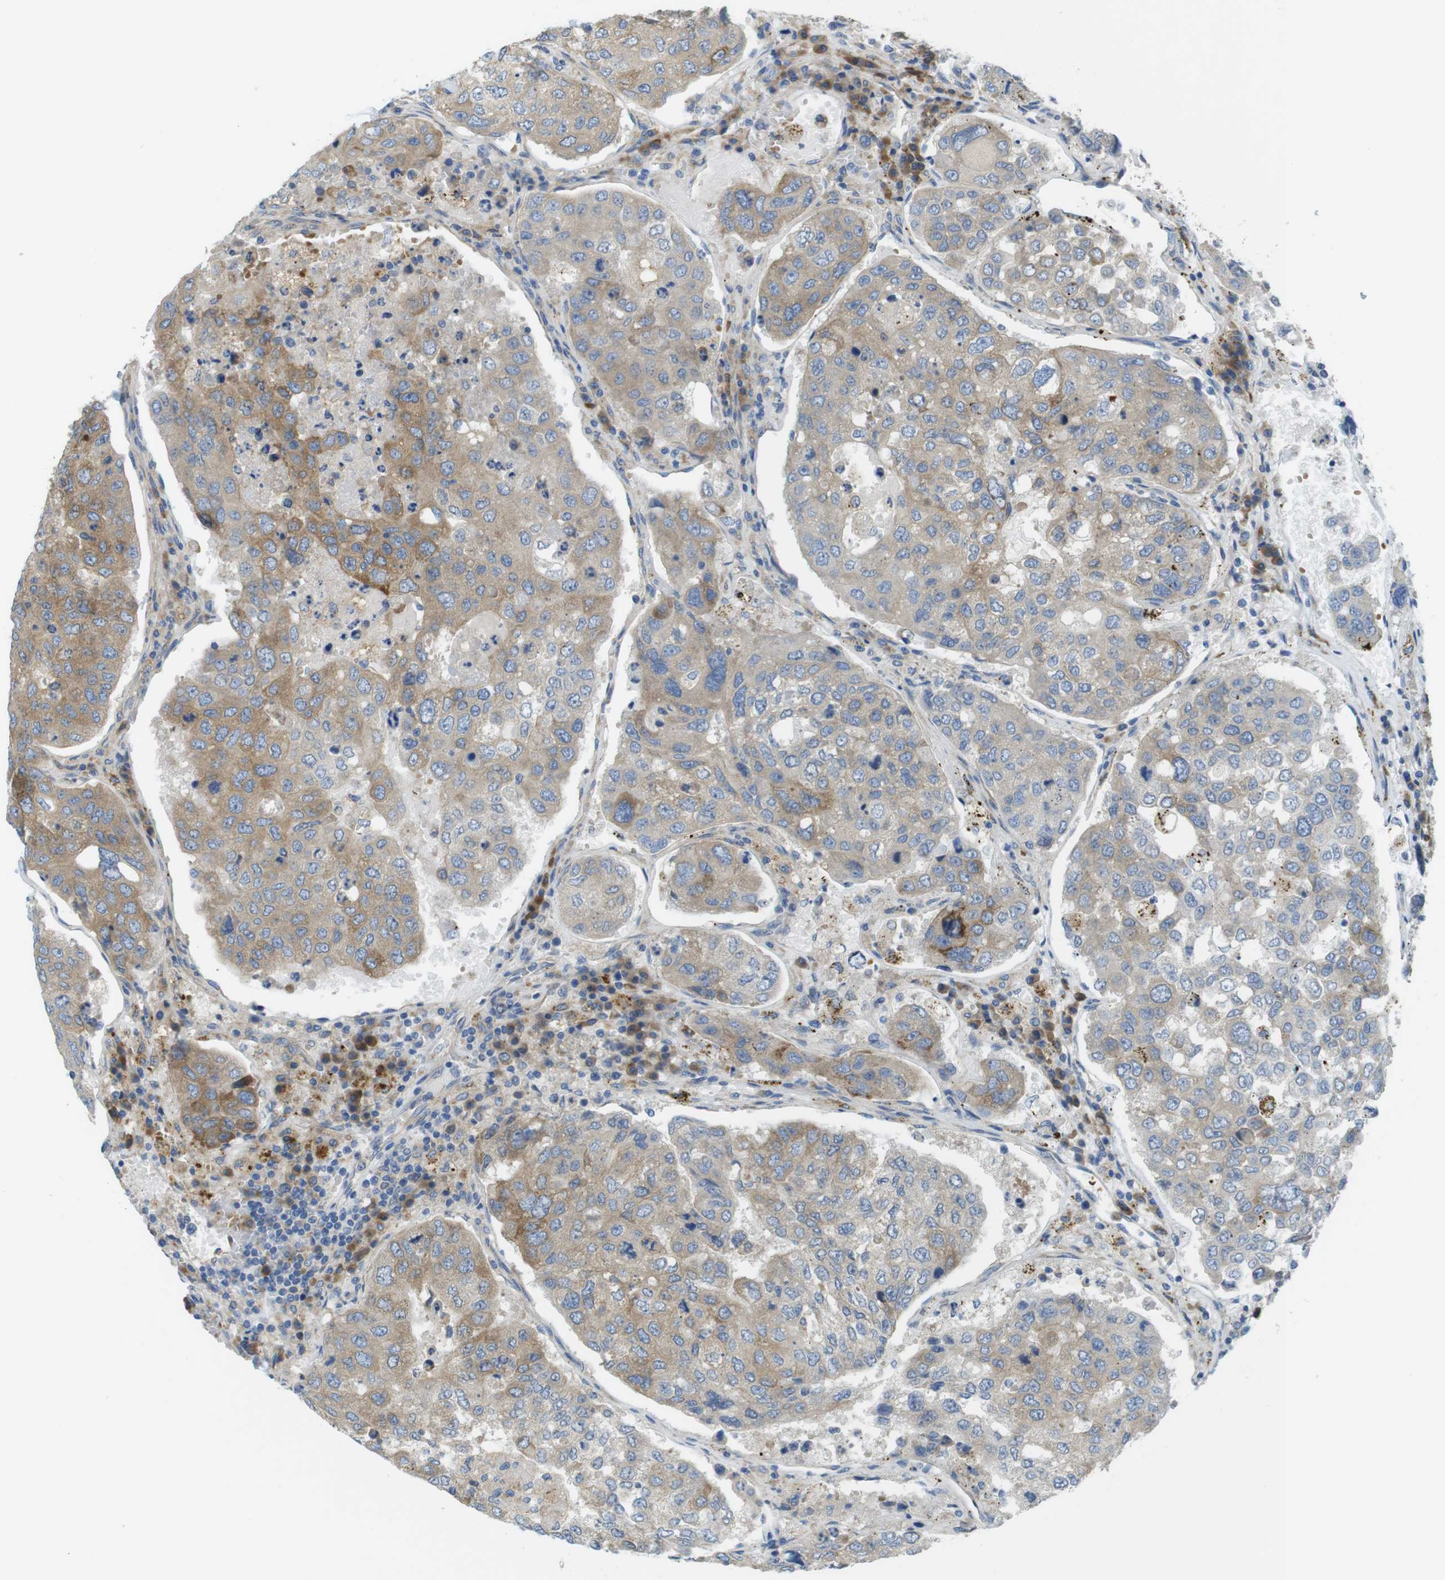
{"staining": {"intensity": "moderate", "quantity": ">75%", "location": "cytoplasmic/membranous"}, "tissue": "urothelial cancer", "cell_type": "Tumor cells", "image_type": "cancer", "snomed": [{"axis": "morphology", "description": "Urothelial carcinoma, High grade"}, {"axis": "topography", "description": "Lymph node"}, {"axis": "topography", "description": "Urinary bladder"}], "caption": "A high-resolution photomicrograph shows immunohistochemistry staining of high-grade urothelial carcinoma, which shows moderate cytoplasmic/membranous expression in about >75% of tumor cells.", "gene": "TMEM234", "patient": {"sex": "male", "age": 51}}